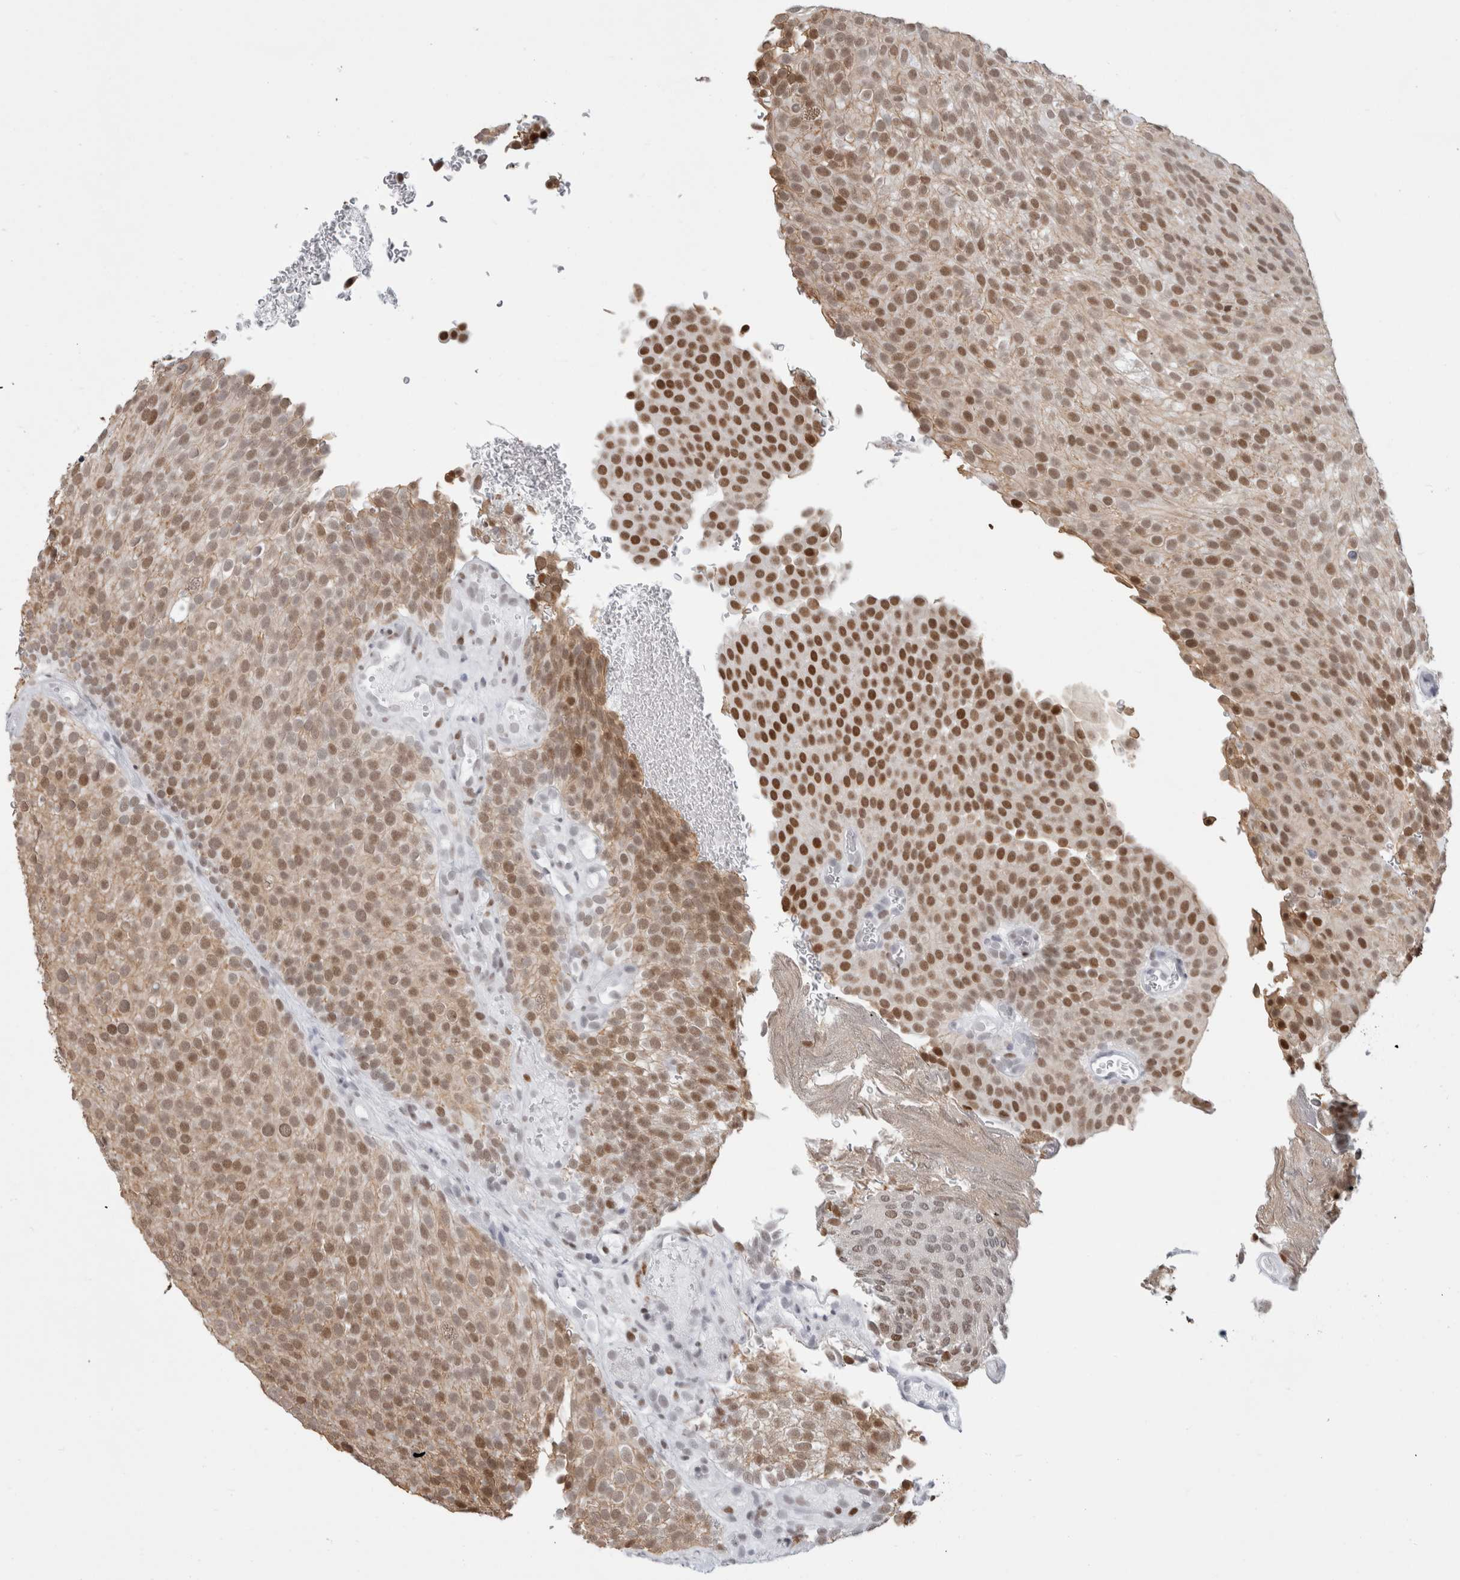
{"staining": {"intensity": "strong", "quantity": ">75%", "location": "nuclear"}, "tissue": "urothelial cancer", "cell_type": "Tumor cells", "image_type": "cancer", "snomed": [{"axis": "morphology", "description": "Urothelial carcinoma, Low grade"}, {"axis": "topography", "description": "Urinary bladder"}], "caption": "This is an image of immunohistochemistry staining of low-grade urothelial carcinoma, which shows strong staining in the nuclear of tumor cells.", "gene": "SMARCC1", "patient": {"sex": "male", "age": 78}}